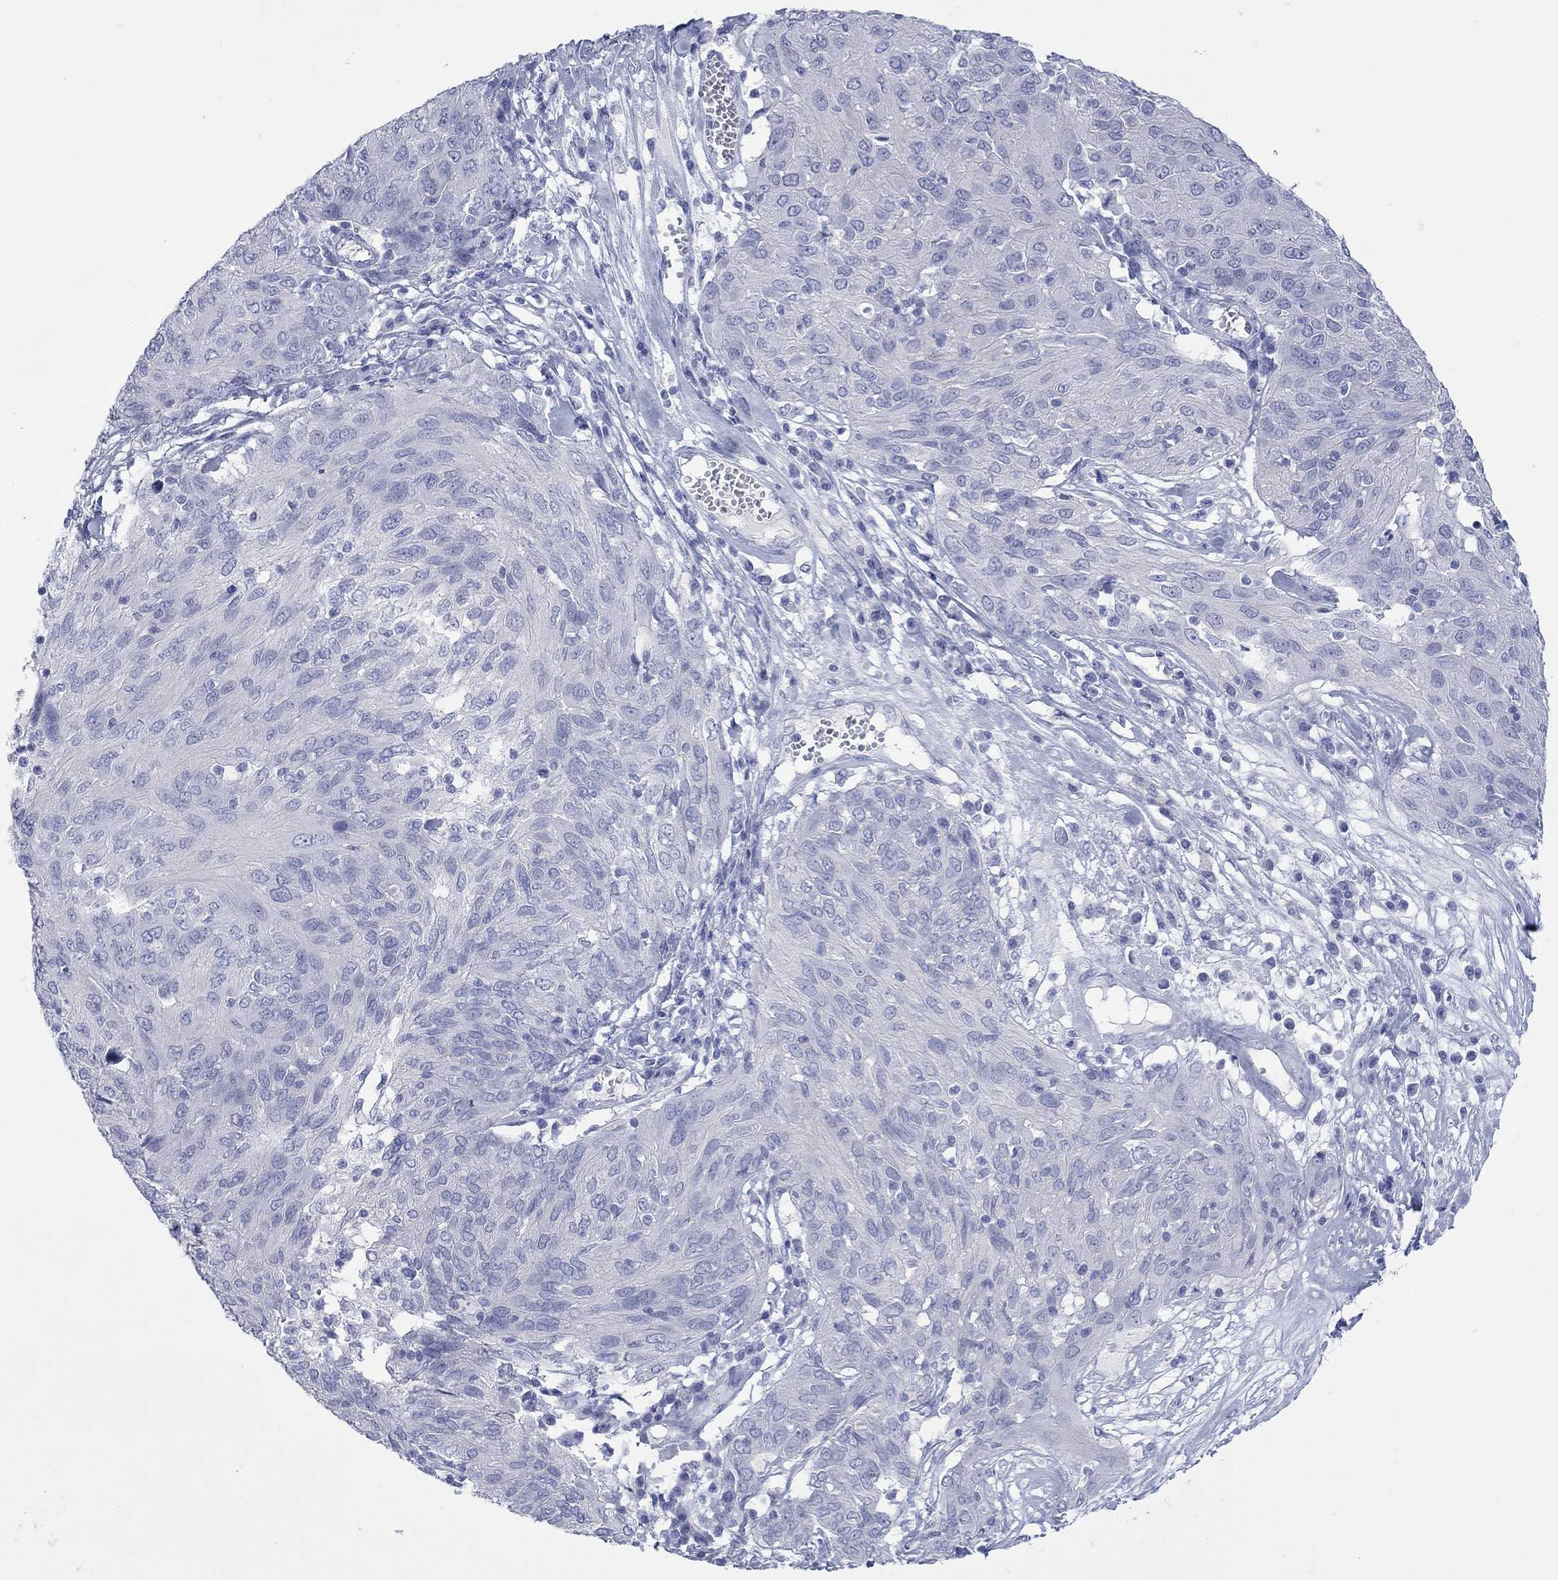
{"staining": {"intensity": "negative", "quantity": "none", "location": "none"}, "tissue": "ovarian cancer", "cell_type": "Tumor cells", "image_type": "cancer", "snomed": [{"axis": "morphology", "description": "Carcinoma, endometroid"}, {"axis": "topography", "description": "Ovary"}], "caption": "Endometroid carcinoma (ovarian) was stained to show a protein in brown. There is no significant positivity in tumor cells. (DAB (3,3'-diaminobenzidine) immunohistochemistry, high magnification).", "gene": "MLANA", "patient": {"sex": "female", "age": 50}}